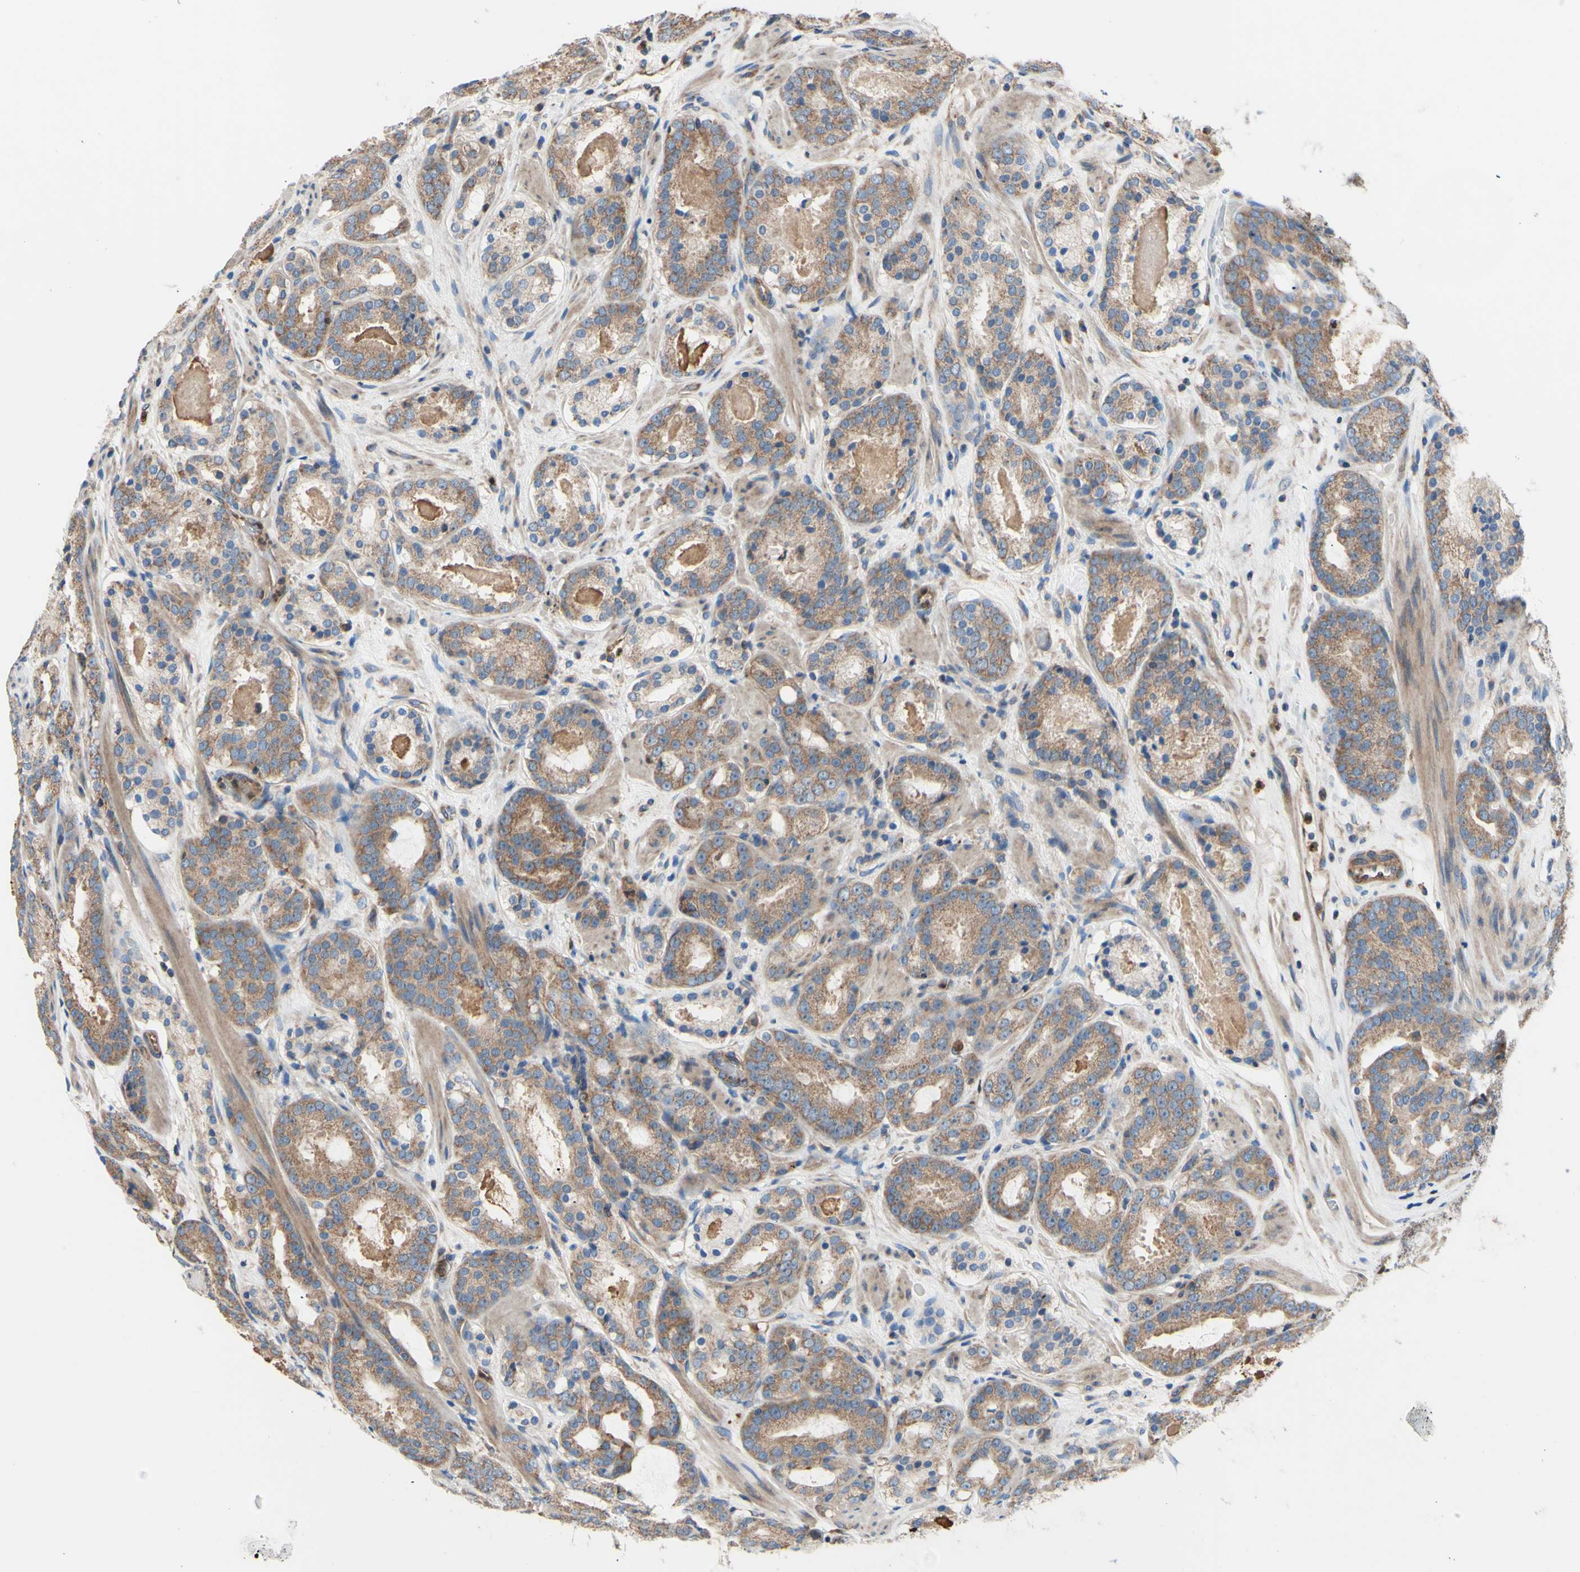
{"staining": {"intensity": "moderate", "quantity": ">75%", "location": "cytoplasmic/membranous"}, "tissue": "prostate cancer", "cell_type": "Tumor cells", "image_type": "cancer", "snomed": [{"axis": "morphology", "description": "Adenocarcinoma, Low grade"}, {"axis": "topography", "description": "Prostate"}], "caption": "Tumor cells display moderate cytoplasmic/membranous positivity in about >75% of cells in low-grade adenocarcinoma (prostate). The protein is shown in brown color, while the nuclei are stained blue.", "gene": "FMR1", "patient": {"sex": "male", "age": 69}}